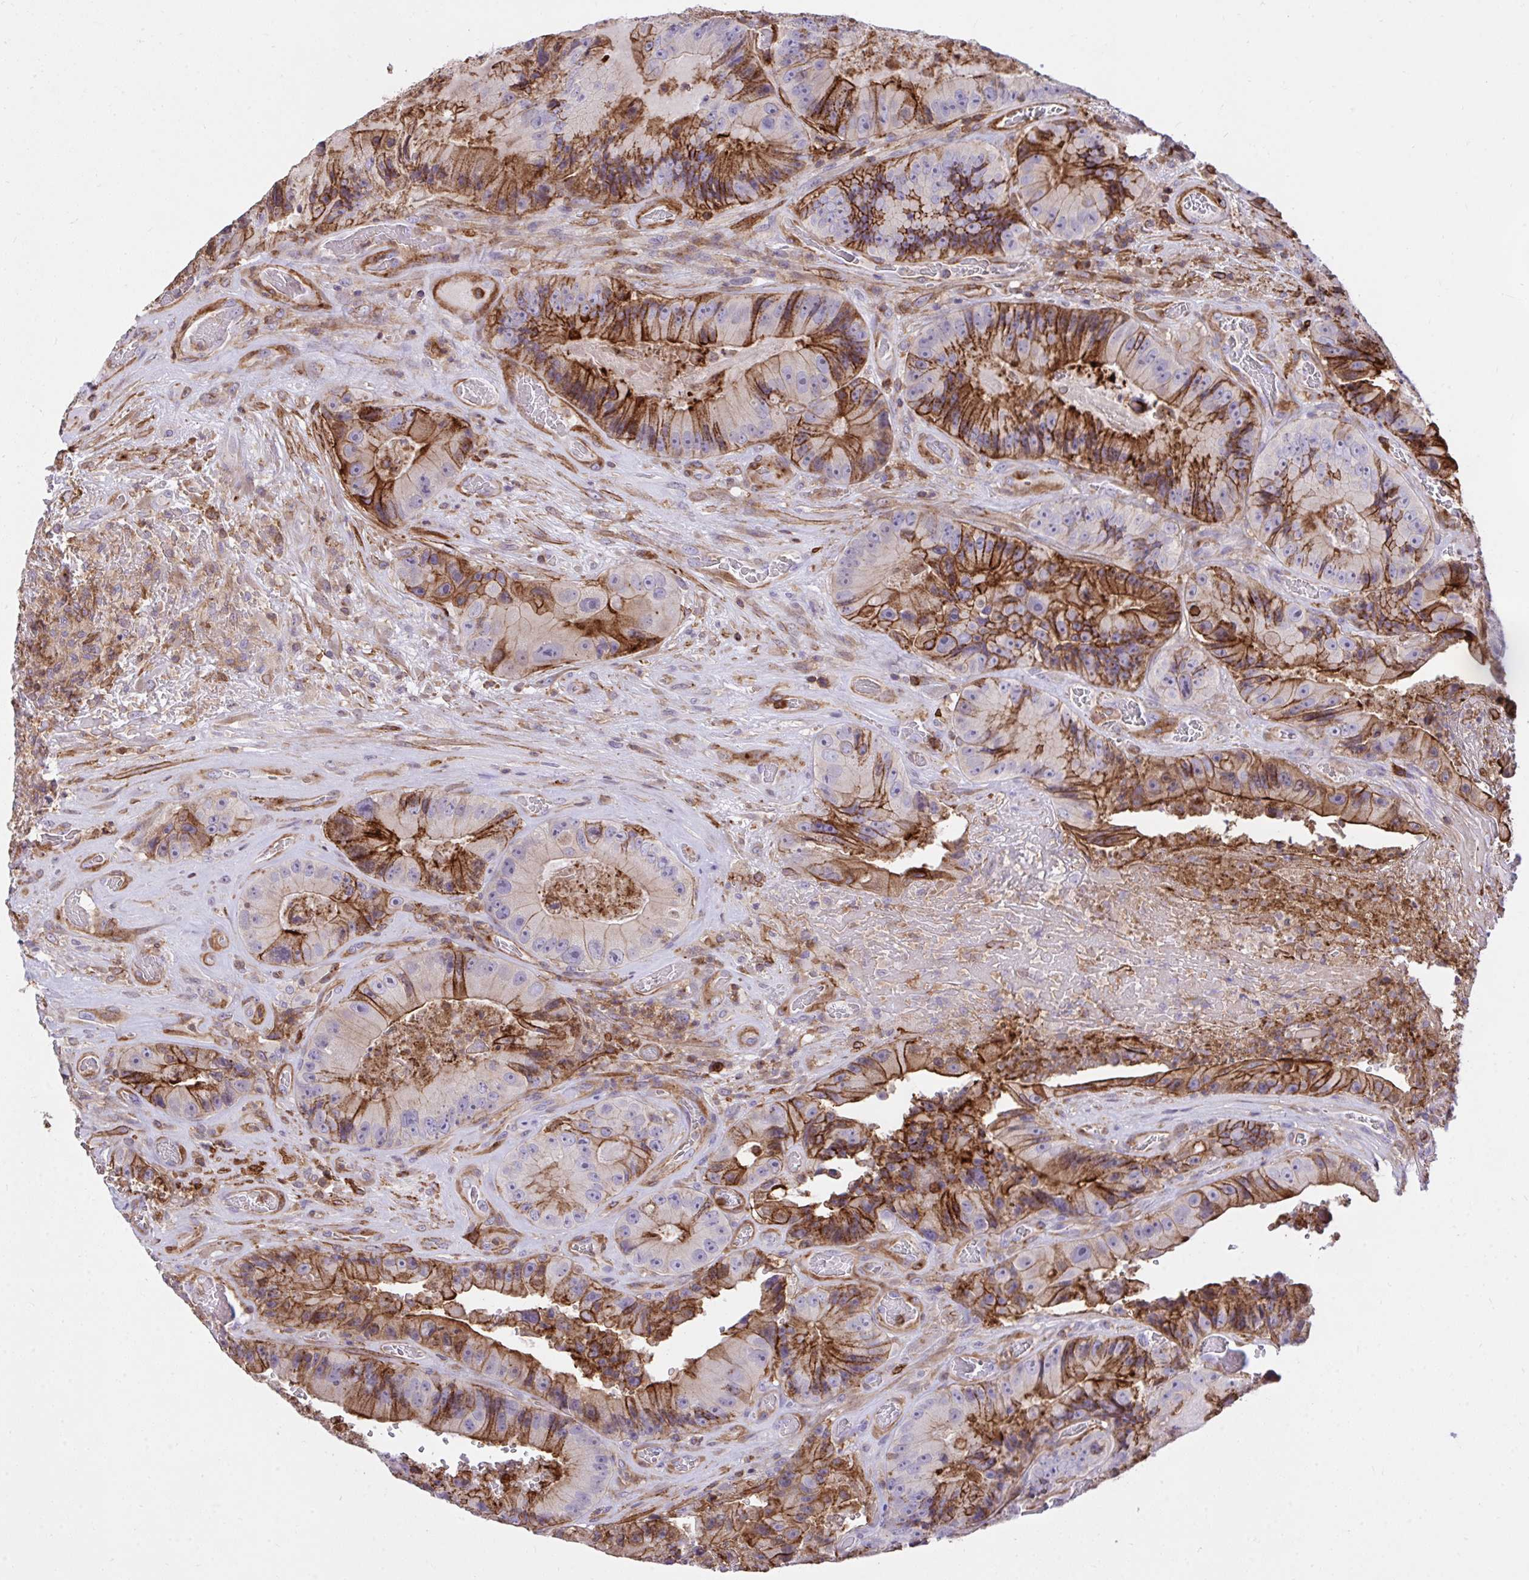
{"staining": {"intensity": "strong", "quantity": "25%-75%", "location": "cytoplasmic/membranous"}, "tissue": "colorectal cancer", "cell_type": "Tumor cells", "image_type": "cancer", "snomed": [{"axis": "morphology", "description": "Adenocarcinoma, NOS"}, {"axis": "topography", "description": "Colon"}], "caption": "Immunohistochemistry (DAB) staining of adenocarcinoma (colorectal) exhibits strong cytoplasmic/membranous protein positivity in approximately 25%-75% of tumor cells.", "gene": "ERI1", "patient": {"sex": "female", "age": 86}}